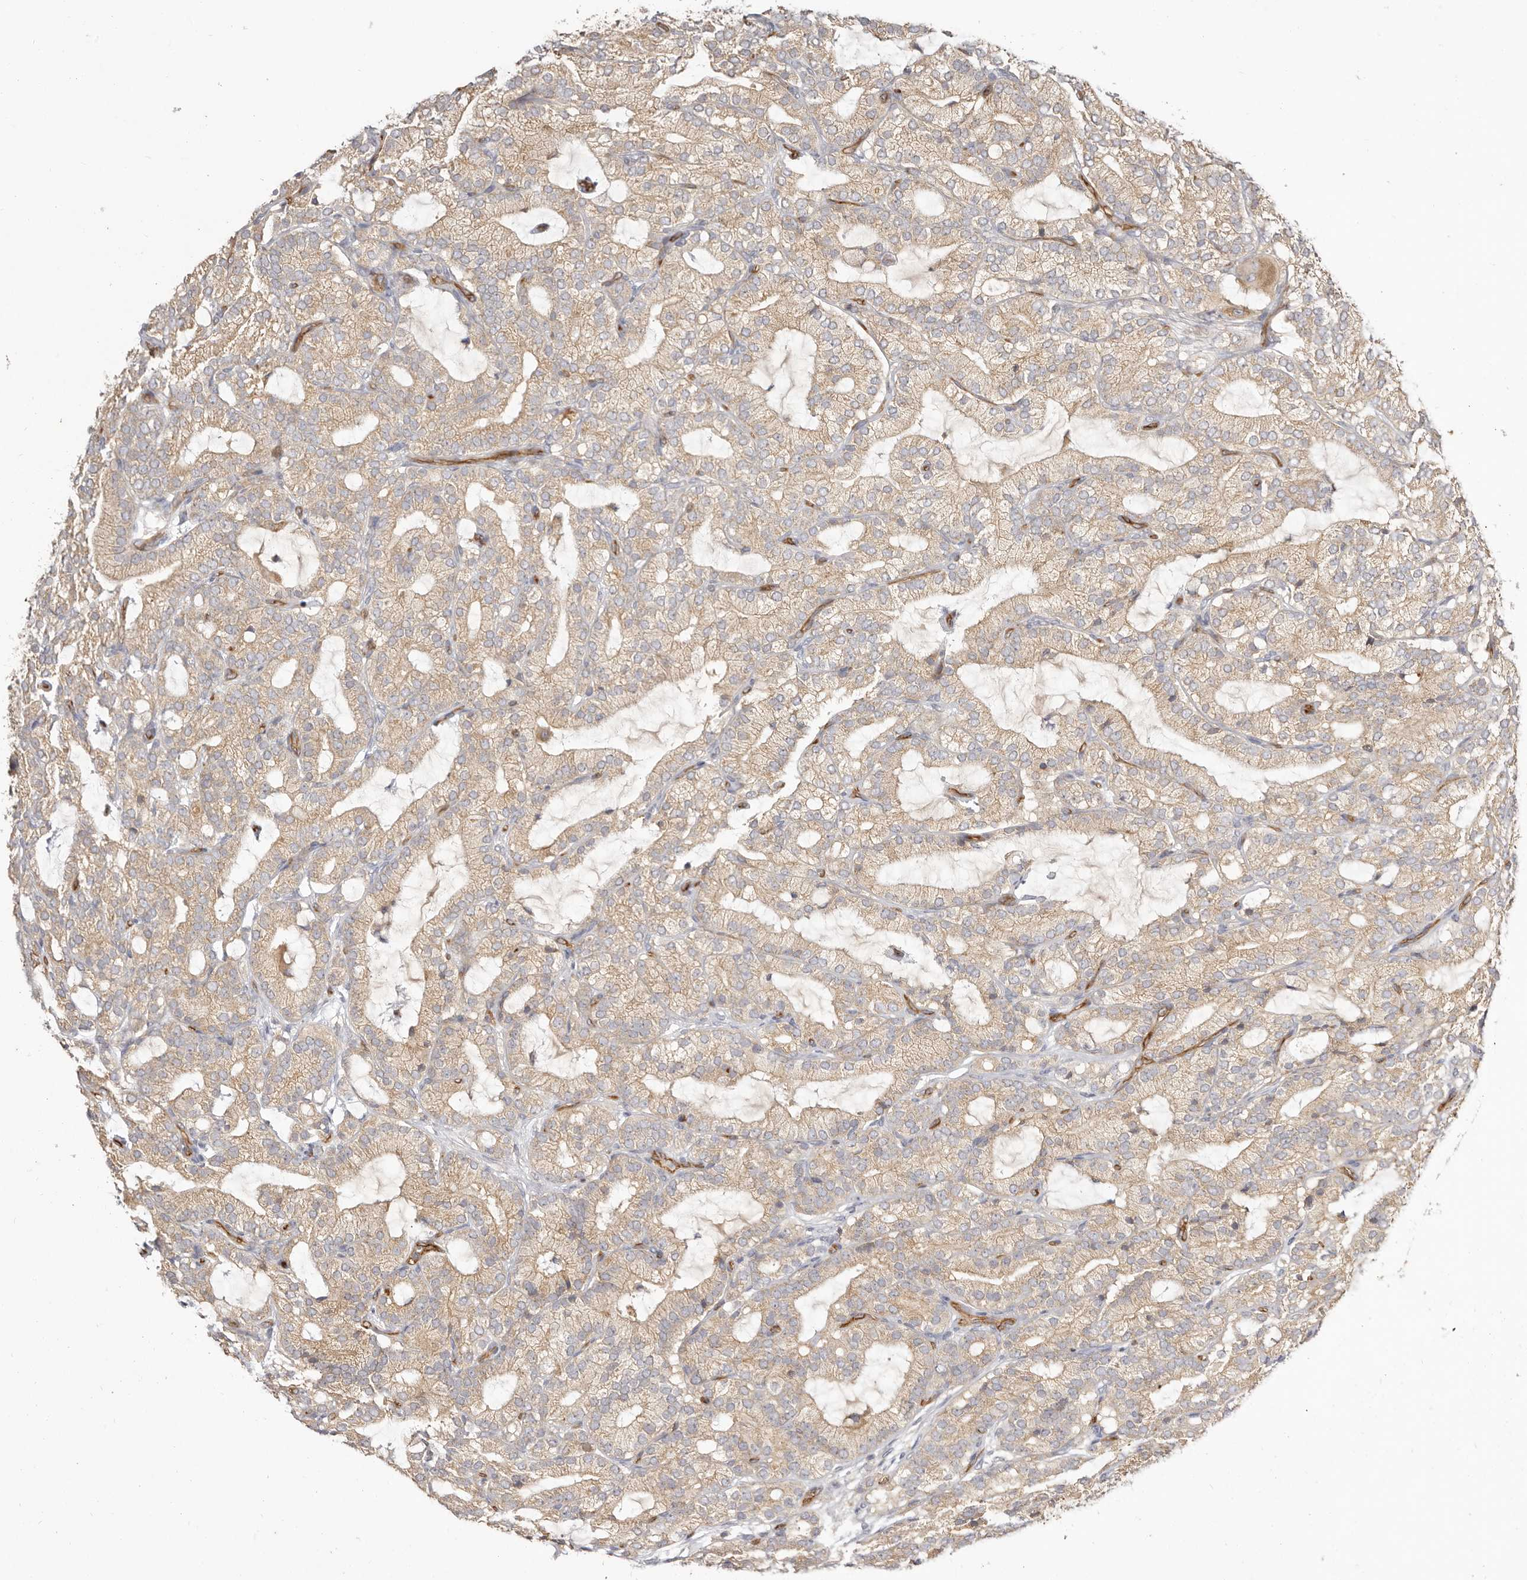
{"staining": {"intensity": "weak", "quantity": ">75%", "location": "cytoplasmic/membranous"}, "tissue": "prostate cancer", "cell_type": "Tumor cells", "image_type": "cancer", "snomed": [{"axis": "morphology", "description": "Adenocarcinoma, High grade"}, {"axis": "topography", "description": "Prostate"}], "caption": "Immunohistochemical staining of high-grade adenocarcinoma (prostate) exhibits low levels of weak cytoplasmic/membranous expression in approximately >75% of tumor cells. Immunohistochemistry (ihc) stains the protein in brown and the nuclei are stained blue.", "gene": "ADAMTS9", "patient": {"sex": "male", "age": 57}}